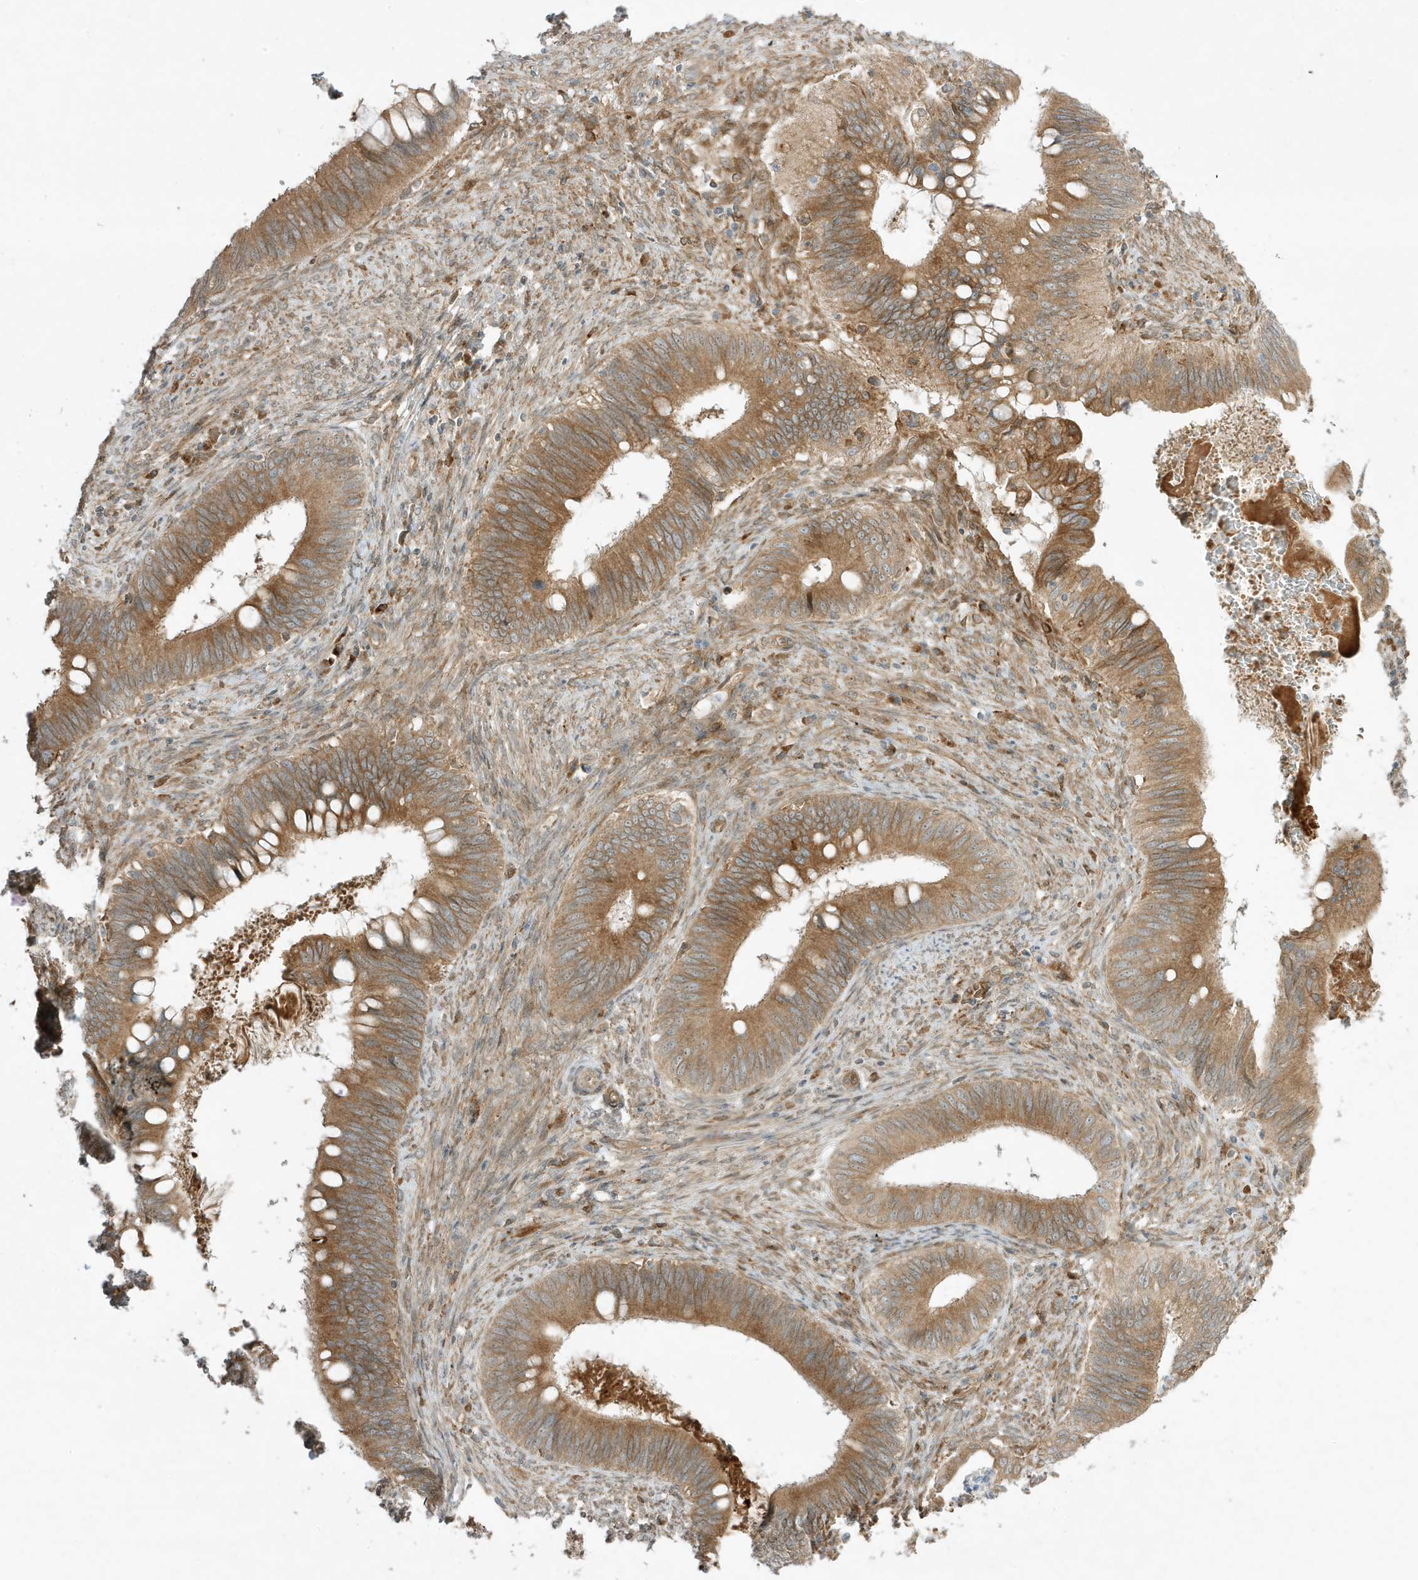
{"staining": {"intensity": "moderate", "quantity": ">75%", "location": "cytoplasmic/membranous"}, "tissue": "cervical cancer", "cell_type": "Tumor cells", "image_type": "cancer", "snomed": [{"axis": "morphology", "description": "Adenocarcinoma, NOS"}, {"axis": "topography", "description": "Cervix"}], "caption": "Immunohistochemistry of cervical cancer (adenocarcinoma) demonstrates medium levels of moderate cytoplasmic/membranous positivity in about >75% of tumor cells.", "gene": "SCARF2", "patient": {"sex": "female", "age": 42}}